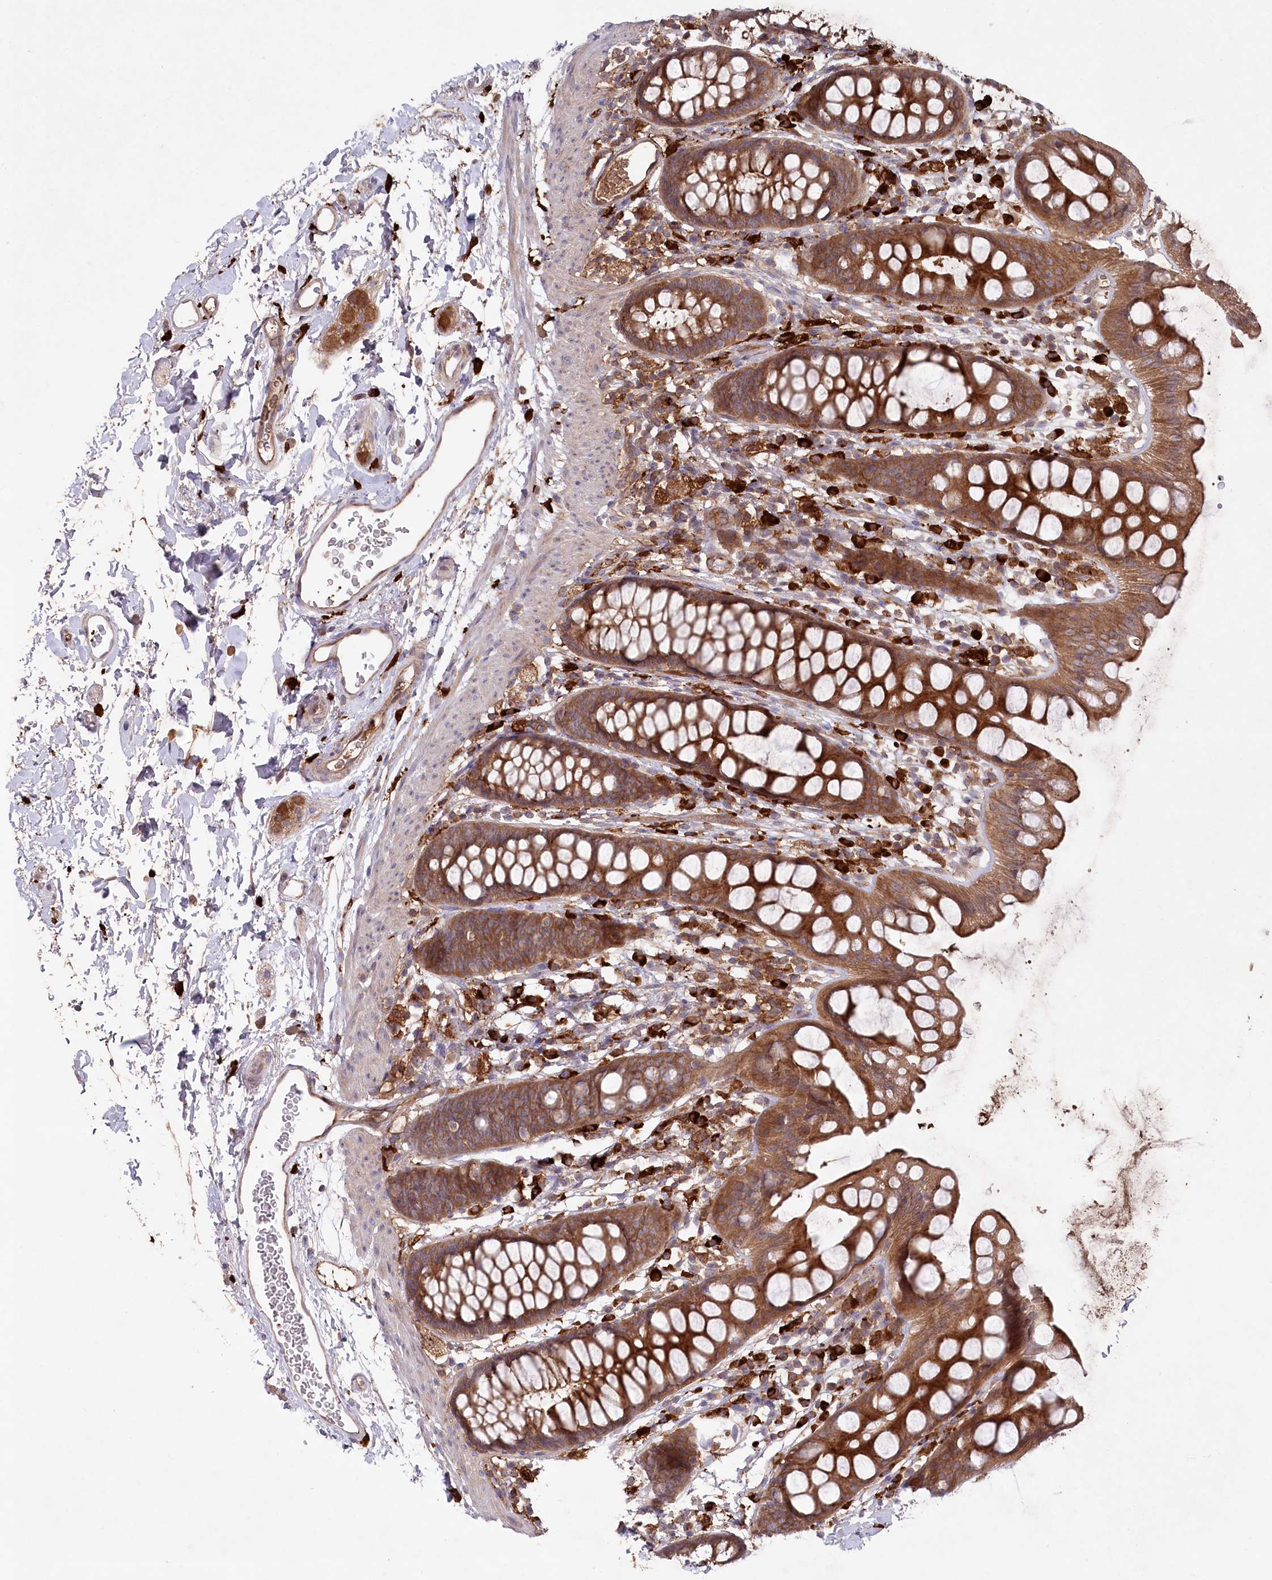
{"staining": {"intensity": "strong", "quantity": ">75%", "location": "cytoplasmic/membranous"}, "tissue": "rectum", "cell_type": "Glandular cells", "image_type": "normal", "snomed": [{"axis": "morphology", "description": "Normal tissue, NOS"}, {"axis": "topography", "description": "Rectum"}], "caption": "This micrograph reveals unremarkable rectum stained with immunohistochemistry to label a protein in brown. The cytoplasmic/membranous of glandular cells show strong positivity for the protein. Nuclei are counter-stained blue.", "gene": "PPP1R21", "patient": {"sex": "female", "age": 65}}